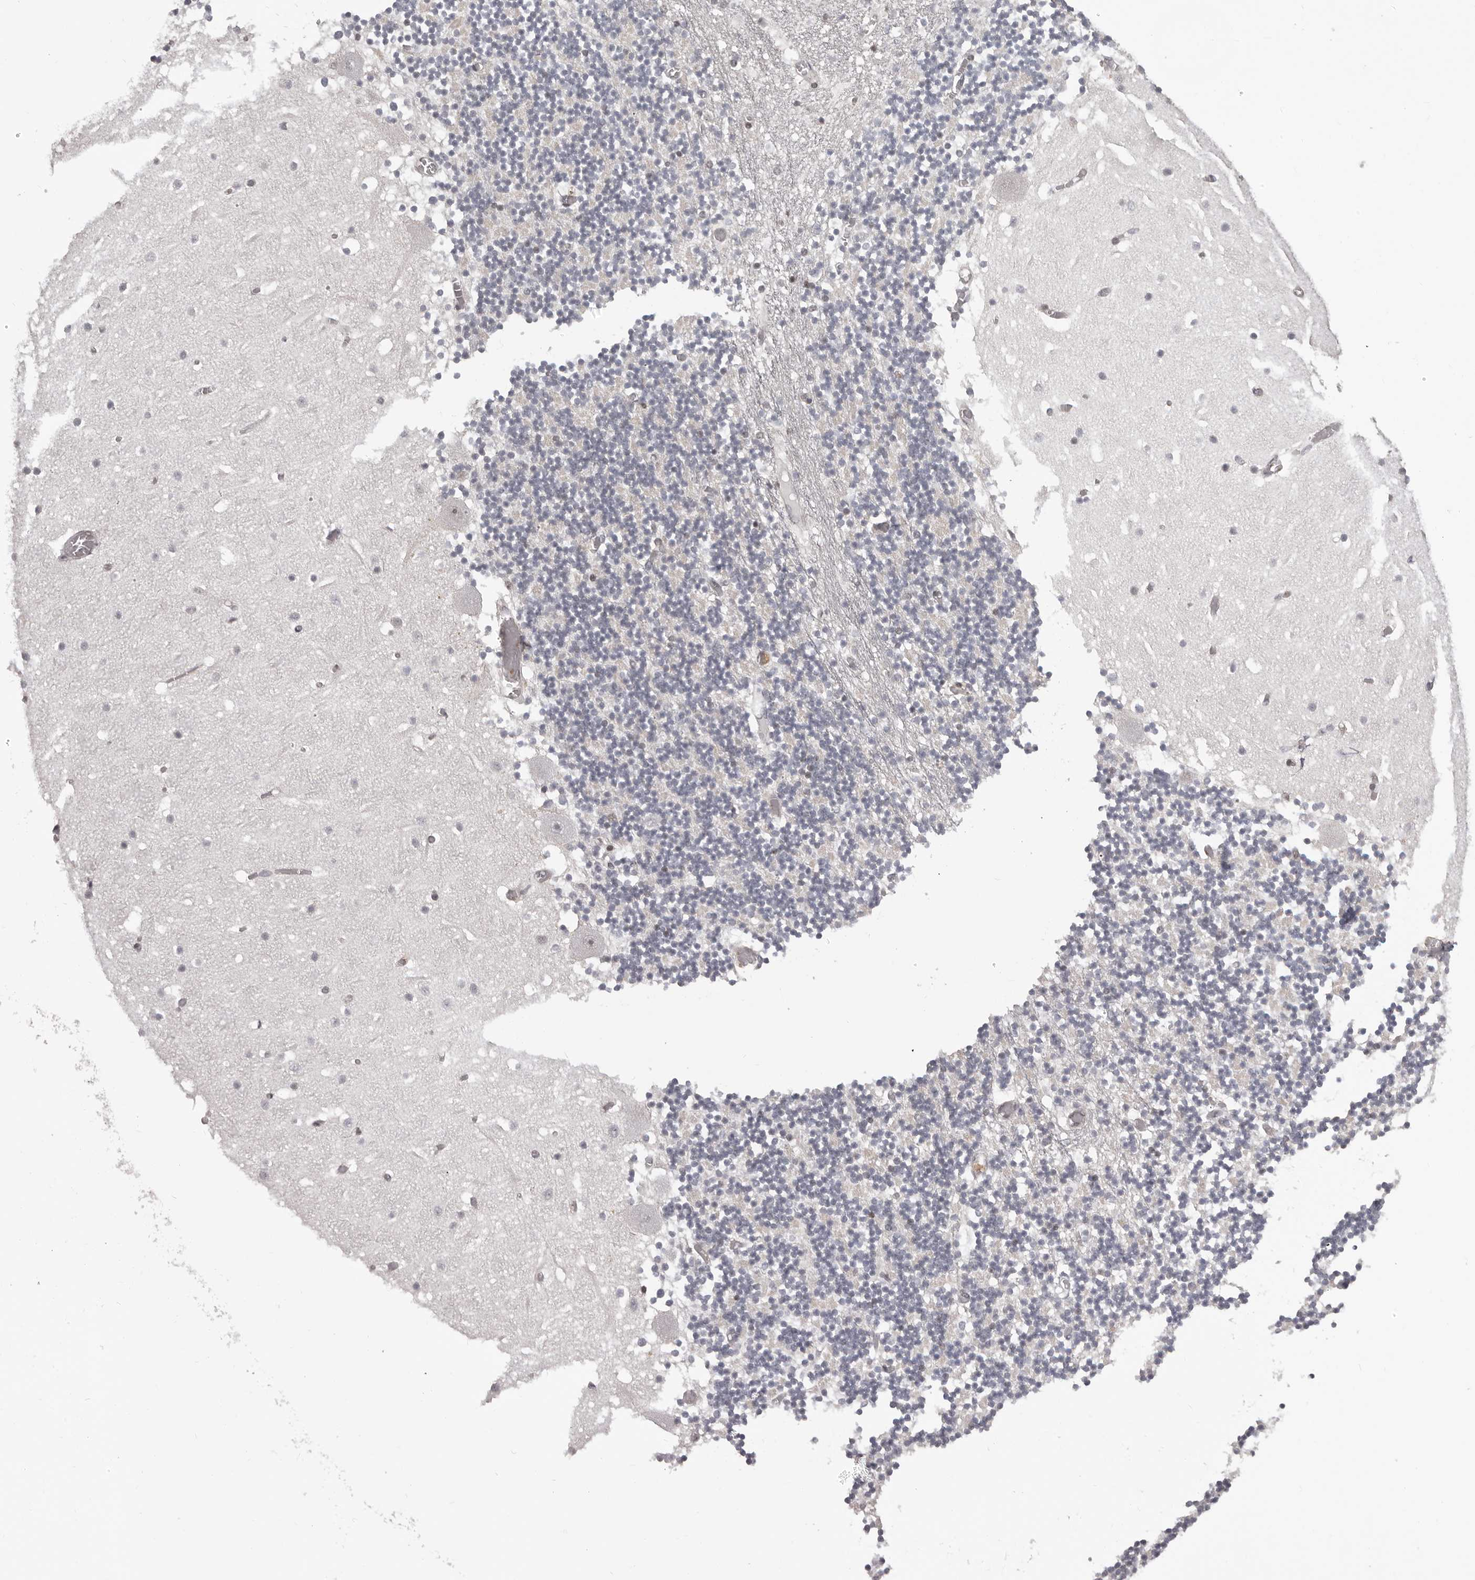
{"staining": {"intensity": "weak", "quantity": "25%-75%", "location": "cytoplasmic/membranous"}, "tissue": "cerebellum", "cell_type": "Cells in granular layer", "image_type": "normal", "snomed": [{"axis": "morphology", "description": "Normal tissue, NOS"}, {"axis": "topography", "description": "Cerebellum"}], "caption": "Protein expression analysis of unremarkable human cerebellum reveals weak cytoplasmic/membranous expression in about 25%-75% of cells in granular layer.", "gene": "RNF2", "patient": {"sex": "female", "age": 28}}